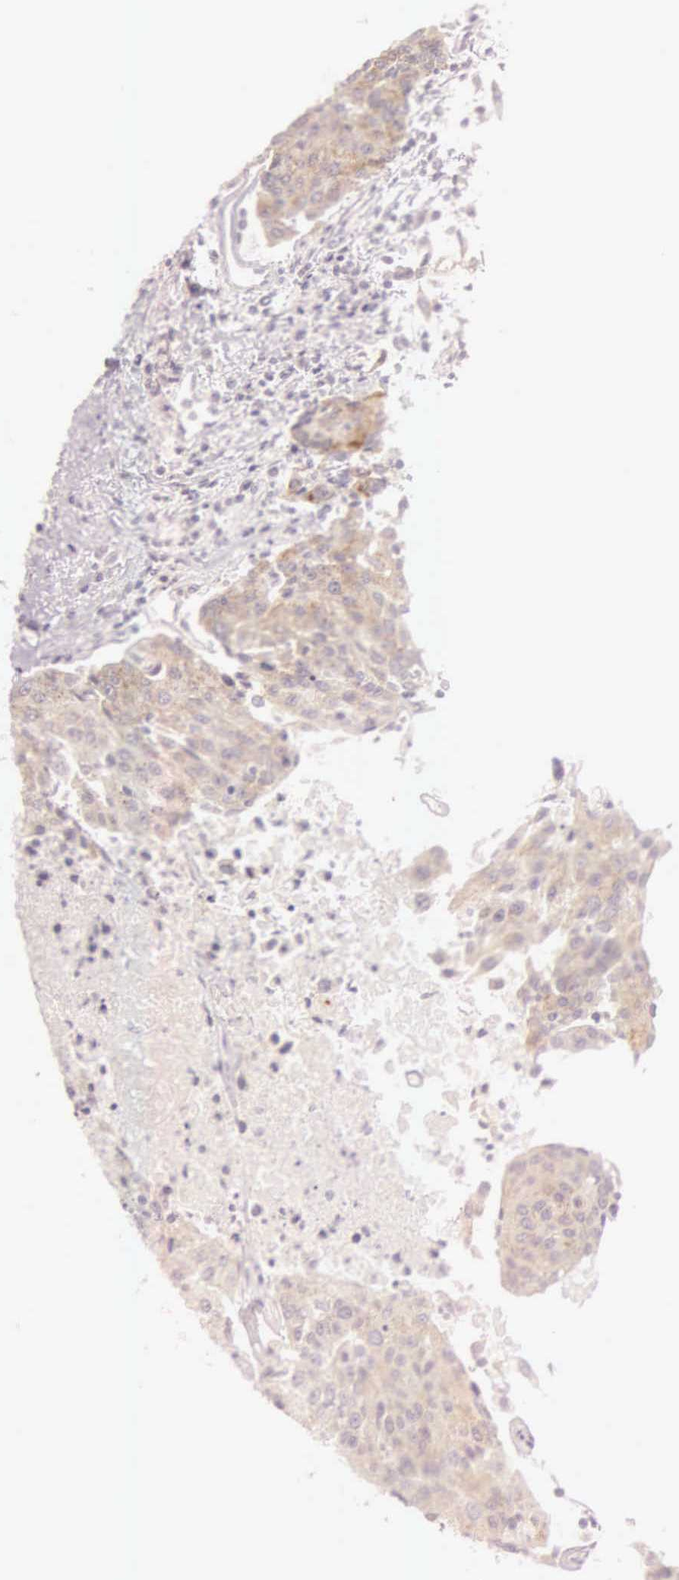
{"staining": {"intensity": "weak", "quantity": ">75%", "location": "cytoplasmic/membranous"}, "tissue": "urothelial cancer", "cell_type": "Tumor cells", "image_type": "cancer", "snomed": [{"axis": "morphology", "description": "Urothelial carcinoma, High grade"}, {"axis": "topography", "description": "Urinary bladder"}], "caption": "A histopathology image of human urothelial cancer stained for a protein shows weak cytoplasmic/membranous brown staining in tumor cells.", "gene": "CEP170B", "patient": {"sex": "female", "age": 85}}